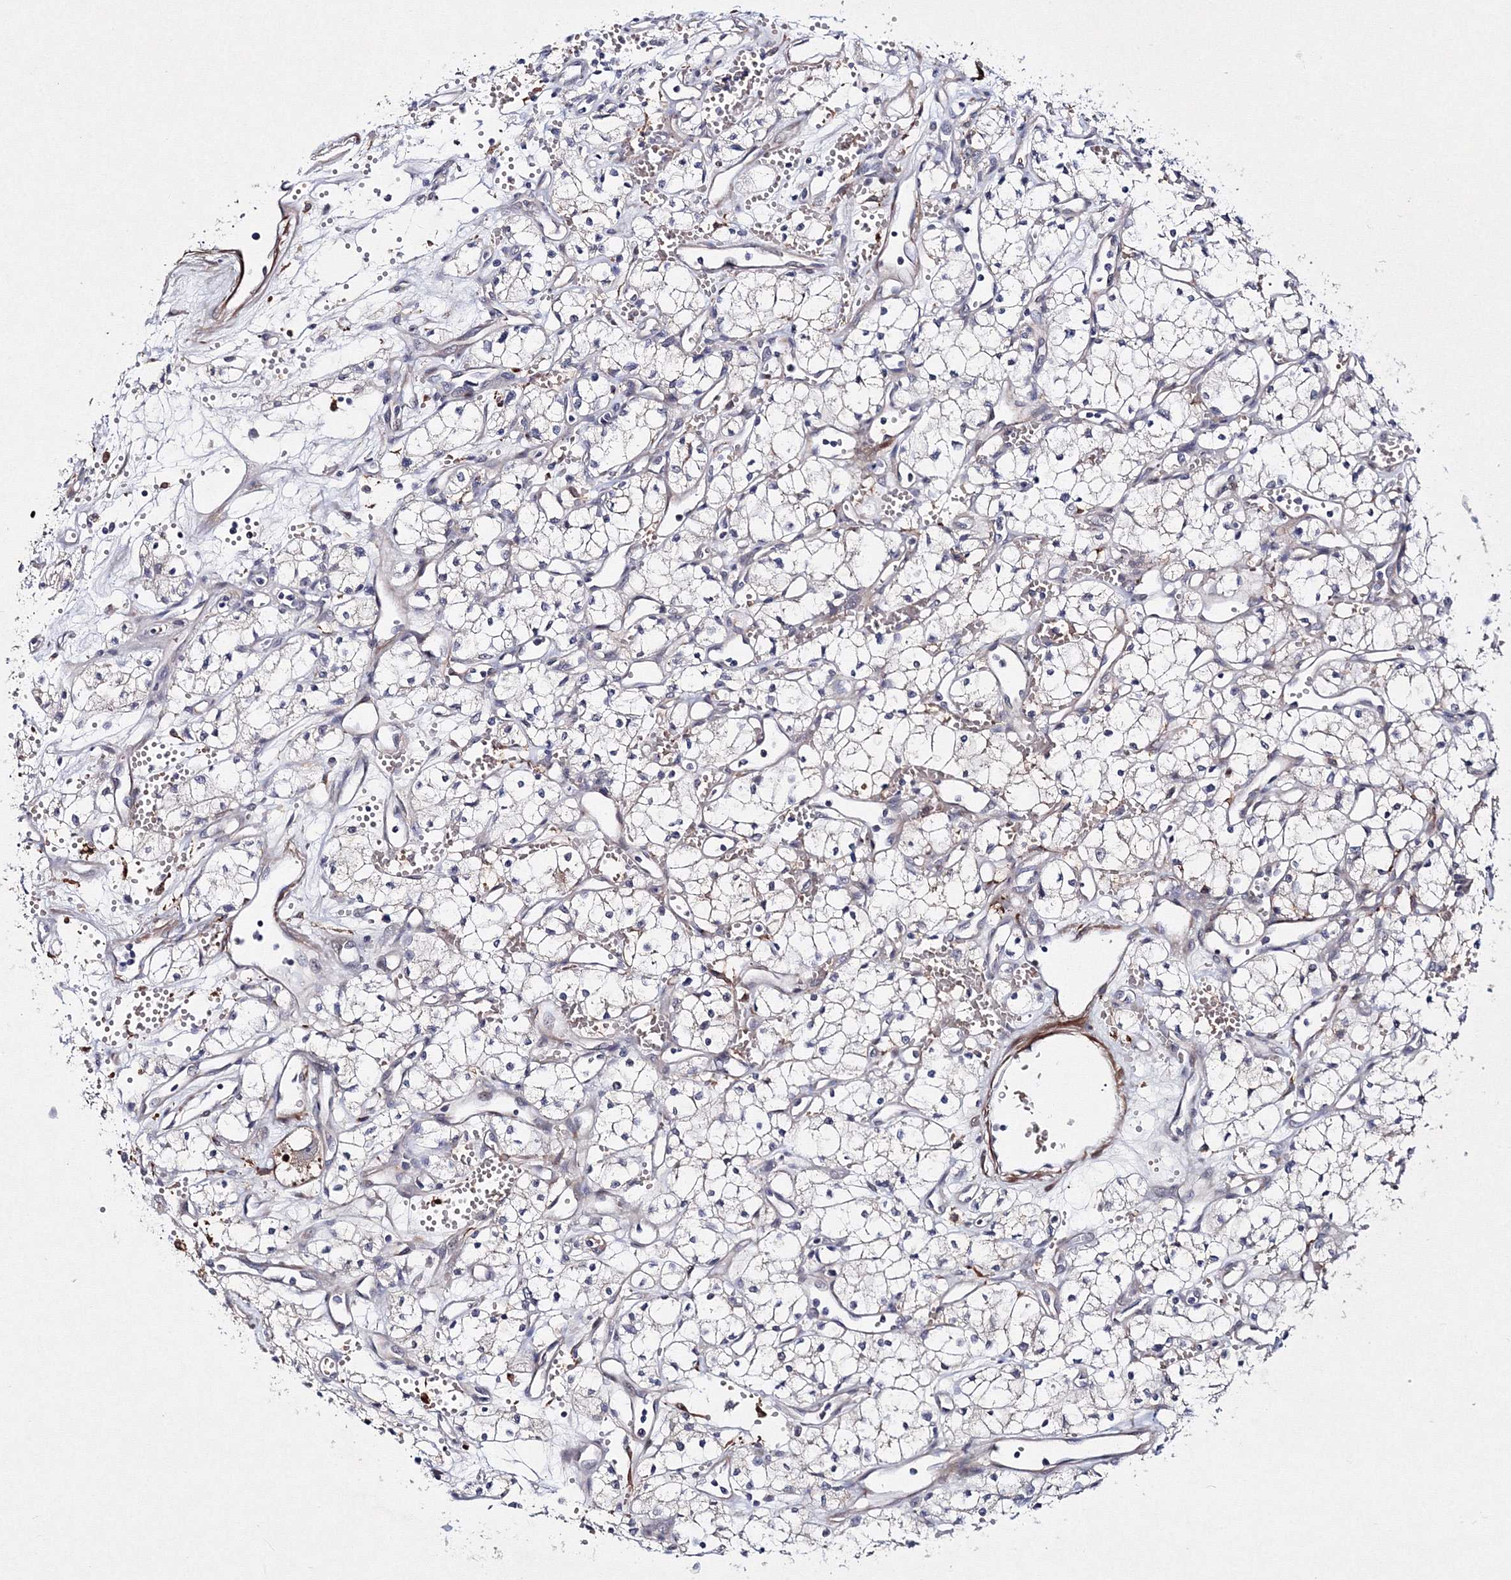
{"staining": {"intensity": "negative", "quantity": "none", "location": "none"}, "tissue": "renal cancer", "cell_type": "Tumor cells", "image_type": "cancer", "snomed": [{"axis": "morphology", "description": "Adenocarcinoma, NOS"}, {"axis": "topography", "description": "Kidney"}], "caption": "Micrograph shows no protein staining in tumor cells of renal cancer (adenocarcinoma) tissue.", "gene": "C11orf52", "patient": {"sex": "male", "age": 59}}